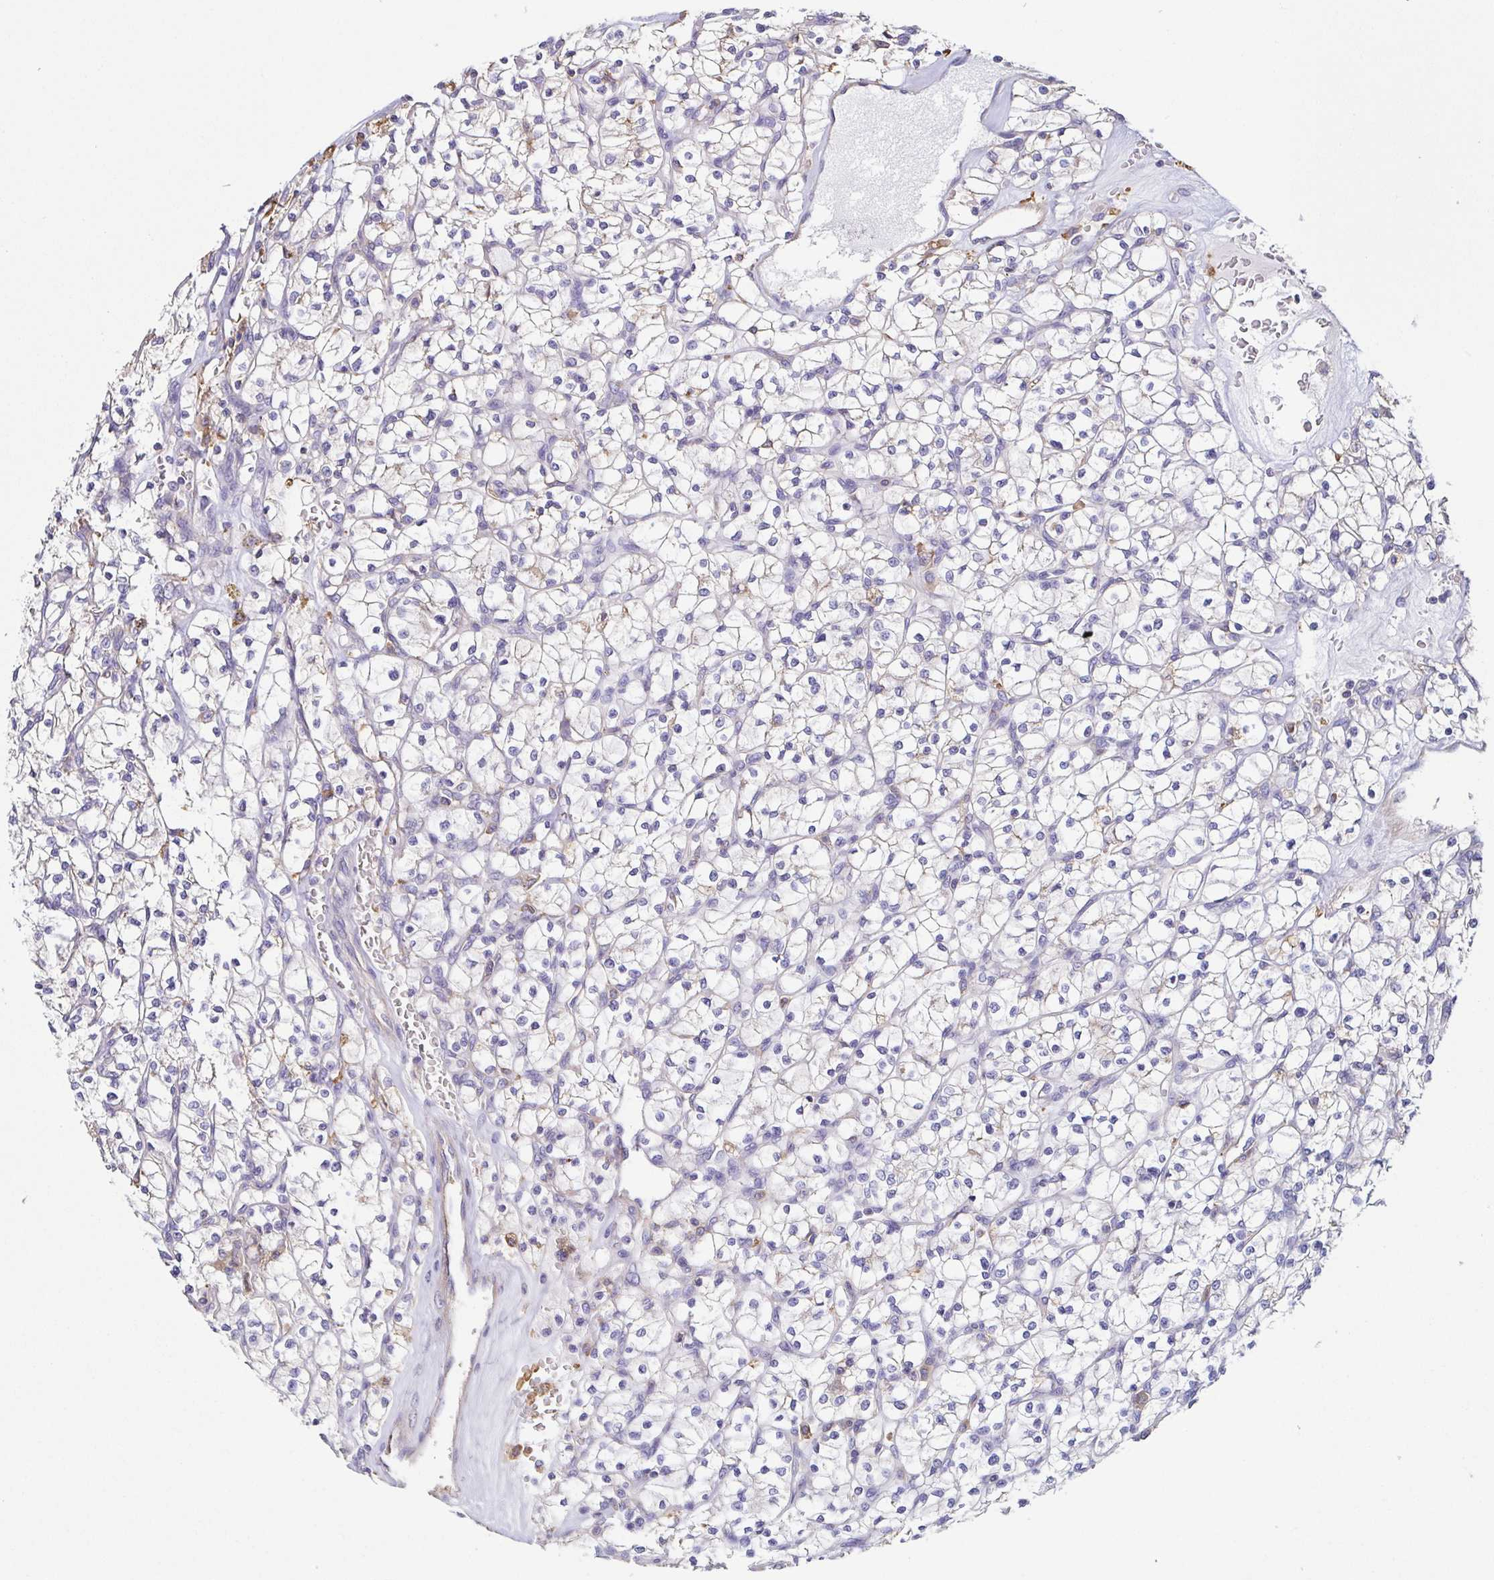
{"staining": {"intensity": "negative", "quantity": "none", "location": "none"}, "tissue": "renal cancer", "cell_type": "Tumor cells", "image_type": "cancer", "snomed": [{"axis": "morphology", "description": "Adenocarcinoma, NOS"}, {"axis": "topography", "description": "Kidney"}], "caption": "An immunohistochemistry micrograph of renal cancer is shown. There is no staining in tumor cells of renal cancer.", "gene": "ANXA10", "patient": {"sex": "female", "age": 64}}